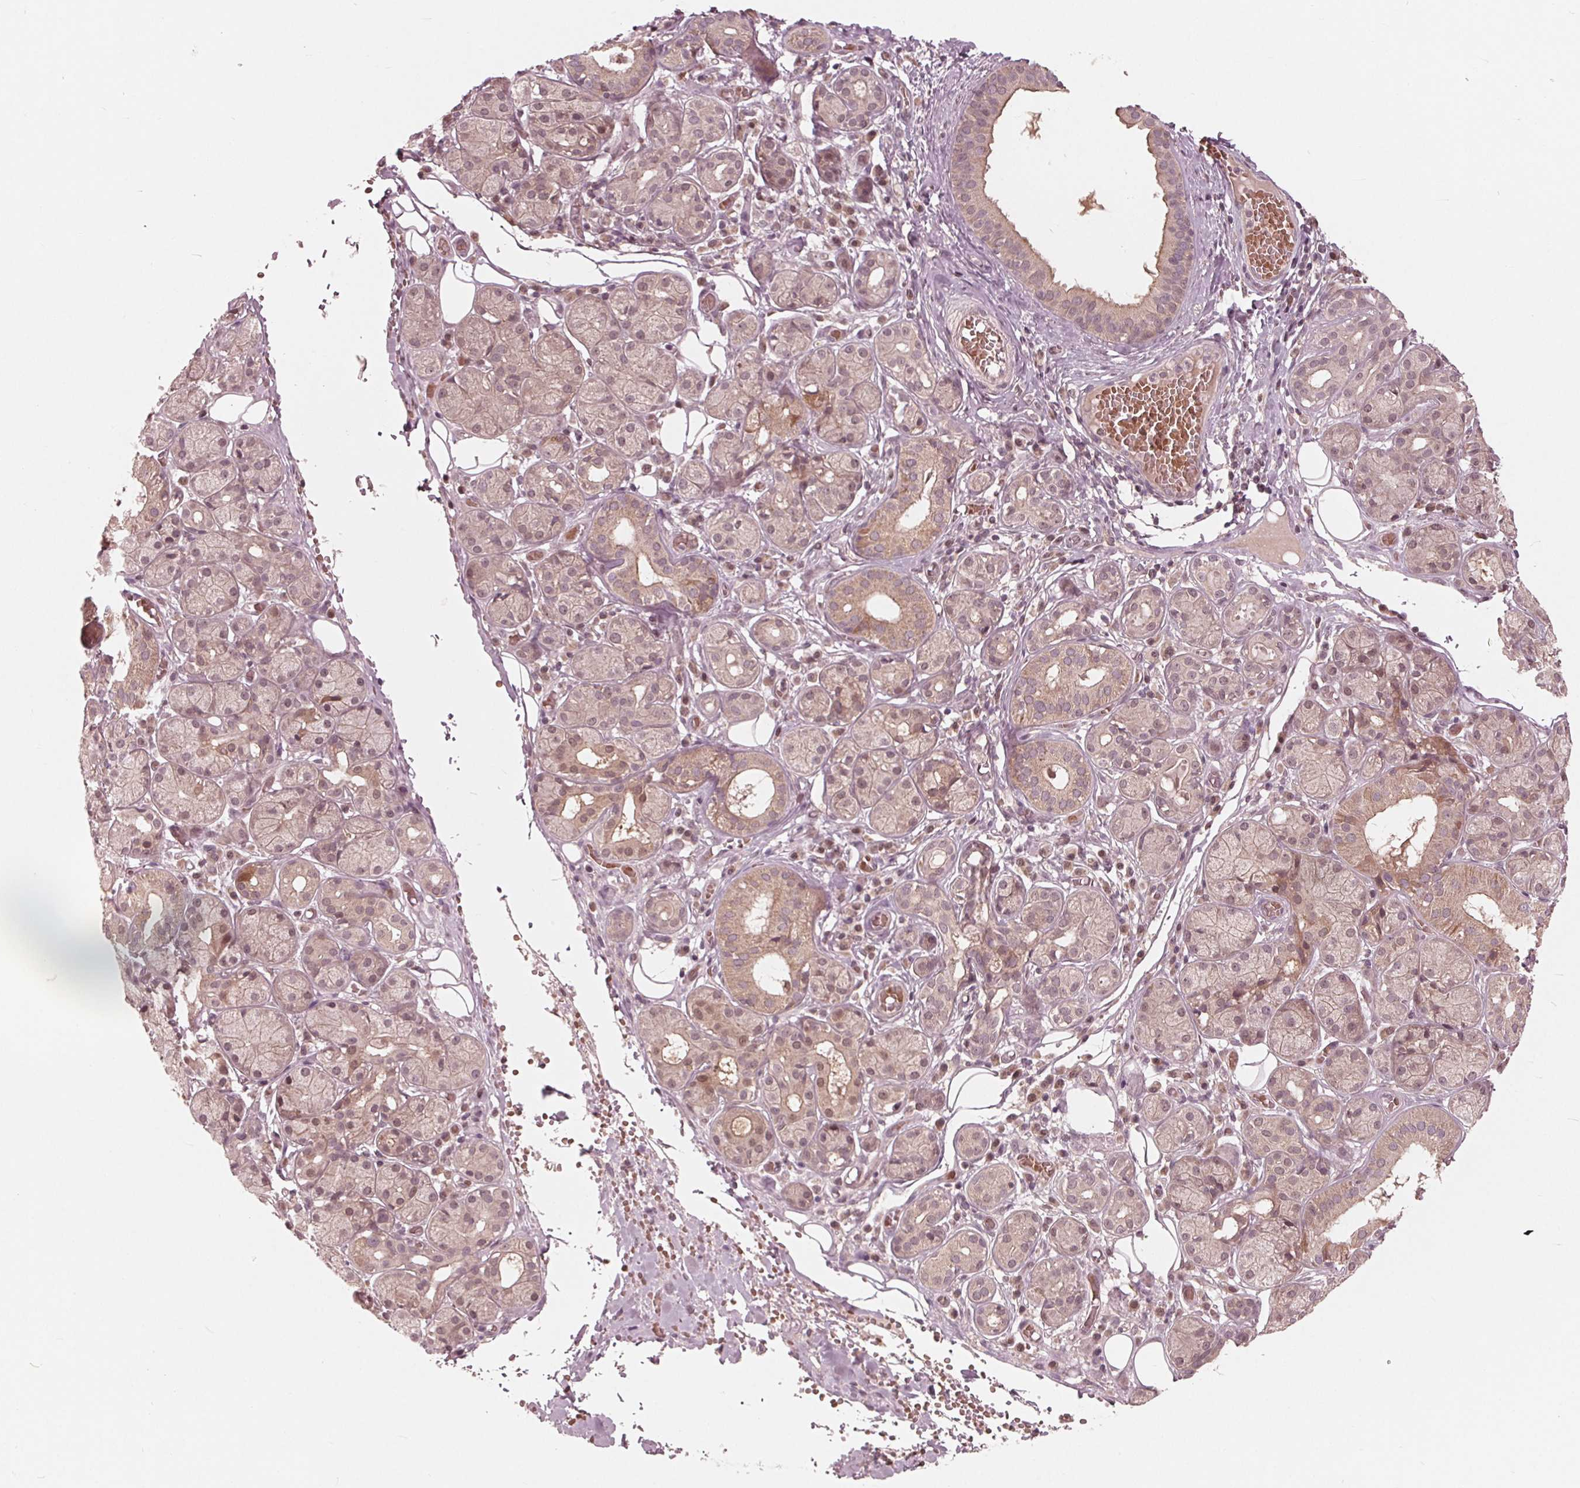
{"staining": {"intensity": "weak", "quantity": "25%-75%", "location": "cytoplasmic/membranous,nuclear"}, "tissue": "salivary gland", "cell_type": "Glandular cells", "image_type": "normal", "snomed": [{"axis": "morphology", "description": "Normal tissue, NOS"}, {"axis": "topography", "description": "Salivary gland"}, {"axis": "topography", "description": "Peripheral nerve tissue"}], "caption": "Salivary gland stained for a protein (brown) demonstrates weak cytoplasmic/membranous,nuclear positive positivity in about 25%-75% of glandular cells.", "gene": "UBALD1", "patient": {"sex": "male", "age": 71}}